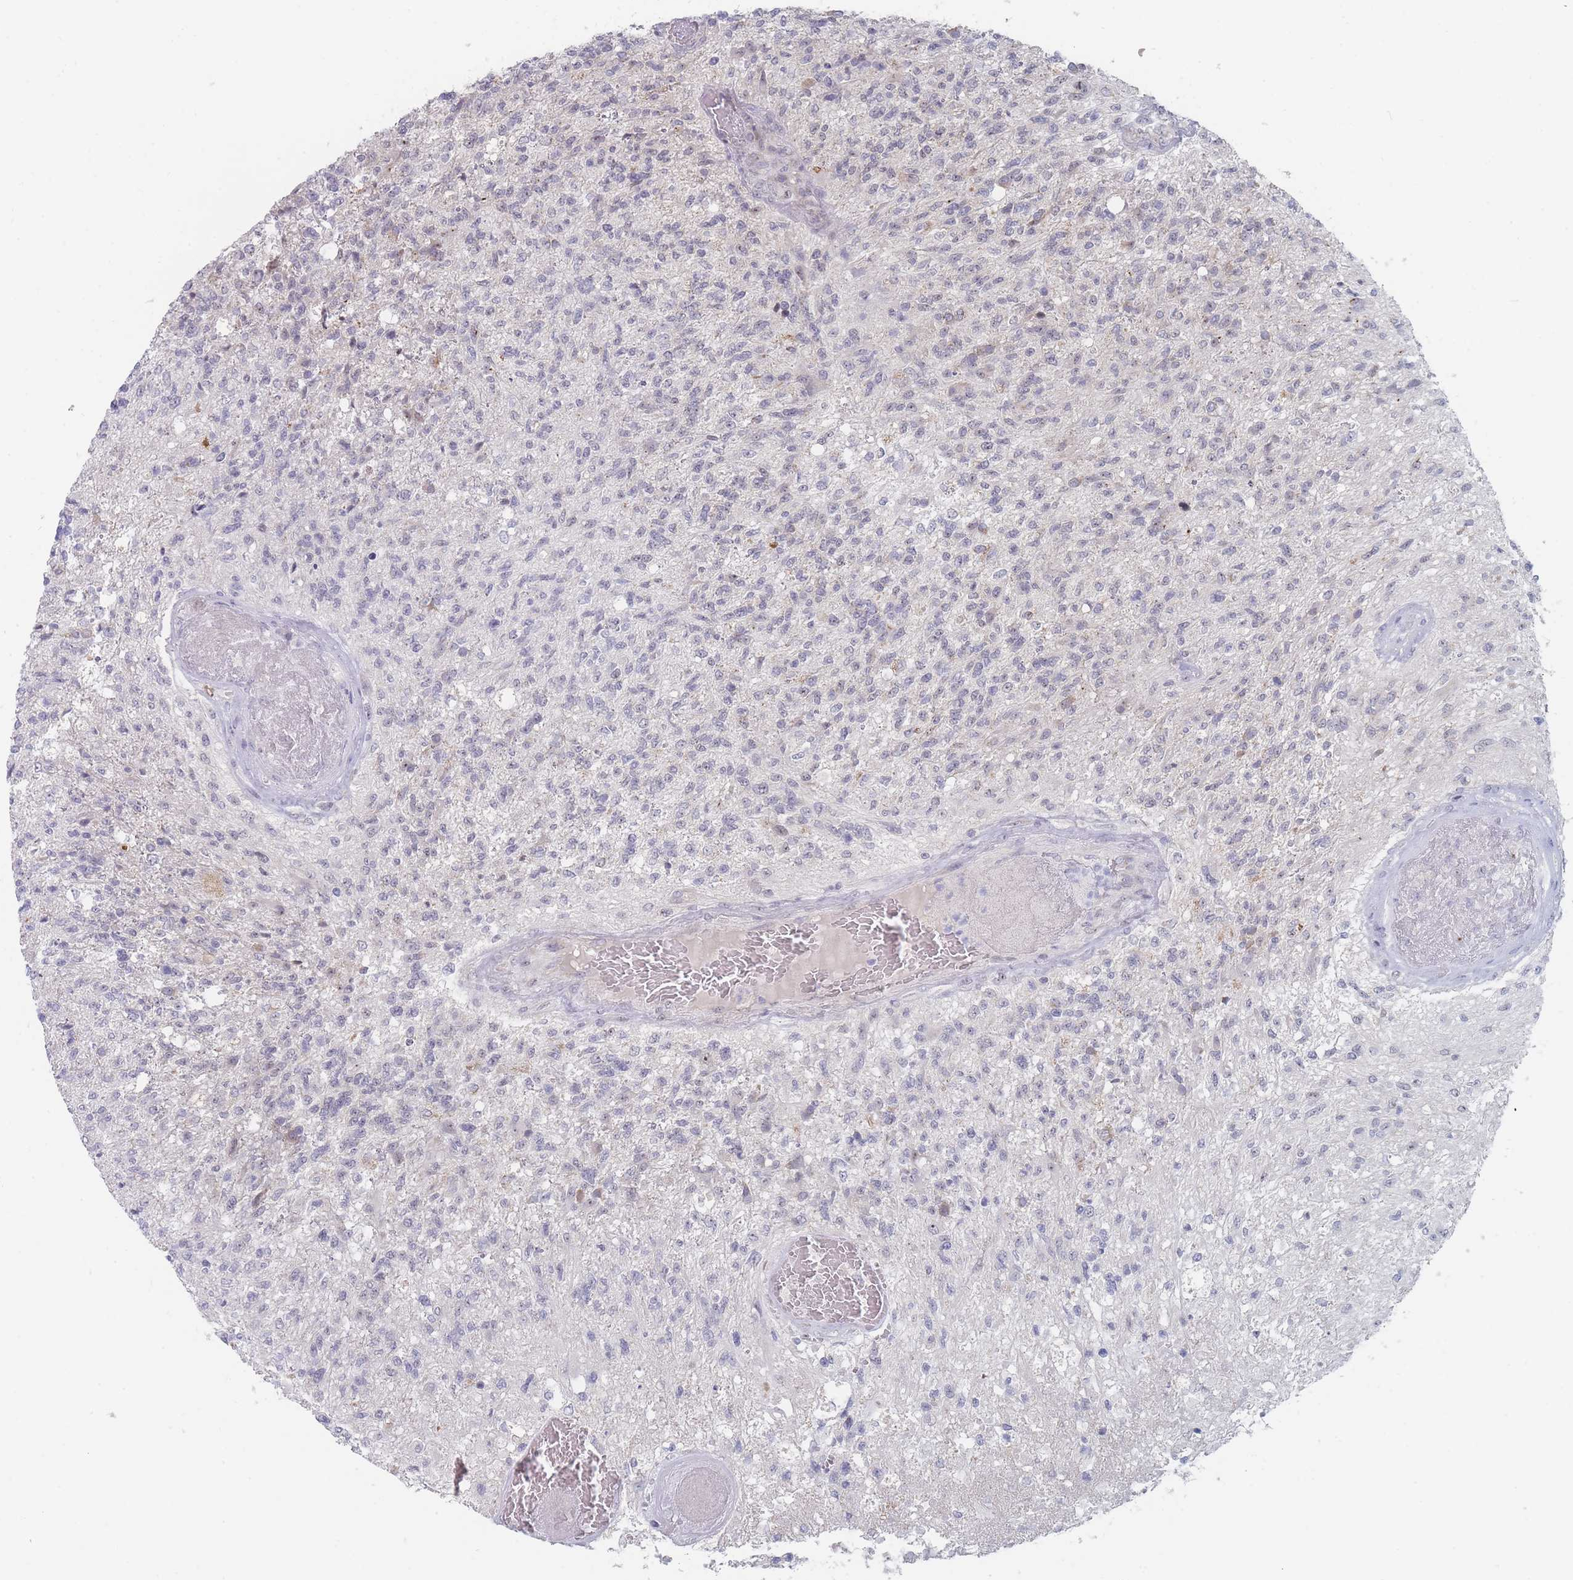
{"staining": {"intensity": "negative", "quantity": "none", "location": "none"}, "tissue": "glioma", "cell_type": "Tumor cells", "image_type": "cancer", "snomed": [{"axis": "morphology", "description": "Glioma, malignant, High grade"}, {"axis": "topography", "description": "Brain"}], "caption": "The photomicrograph demonstrates no significant staining in tumor cells of malignant glioma (high-grade).", "gene": "RNF8", "patient": {"sex": "male", "age": 56}}